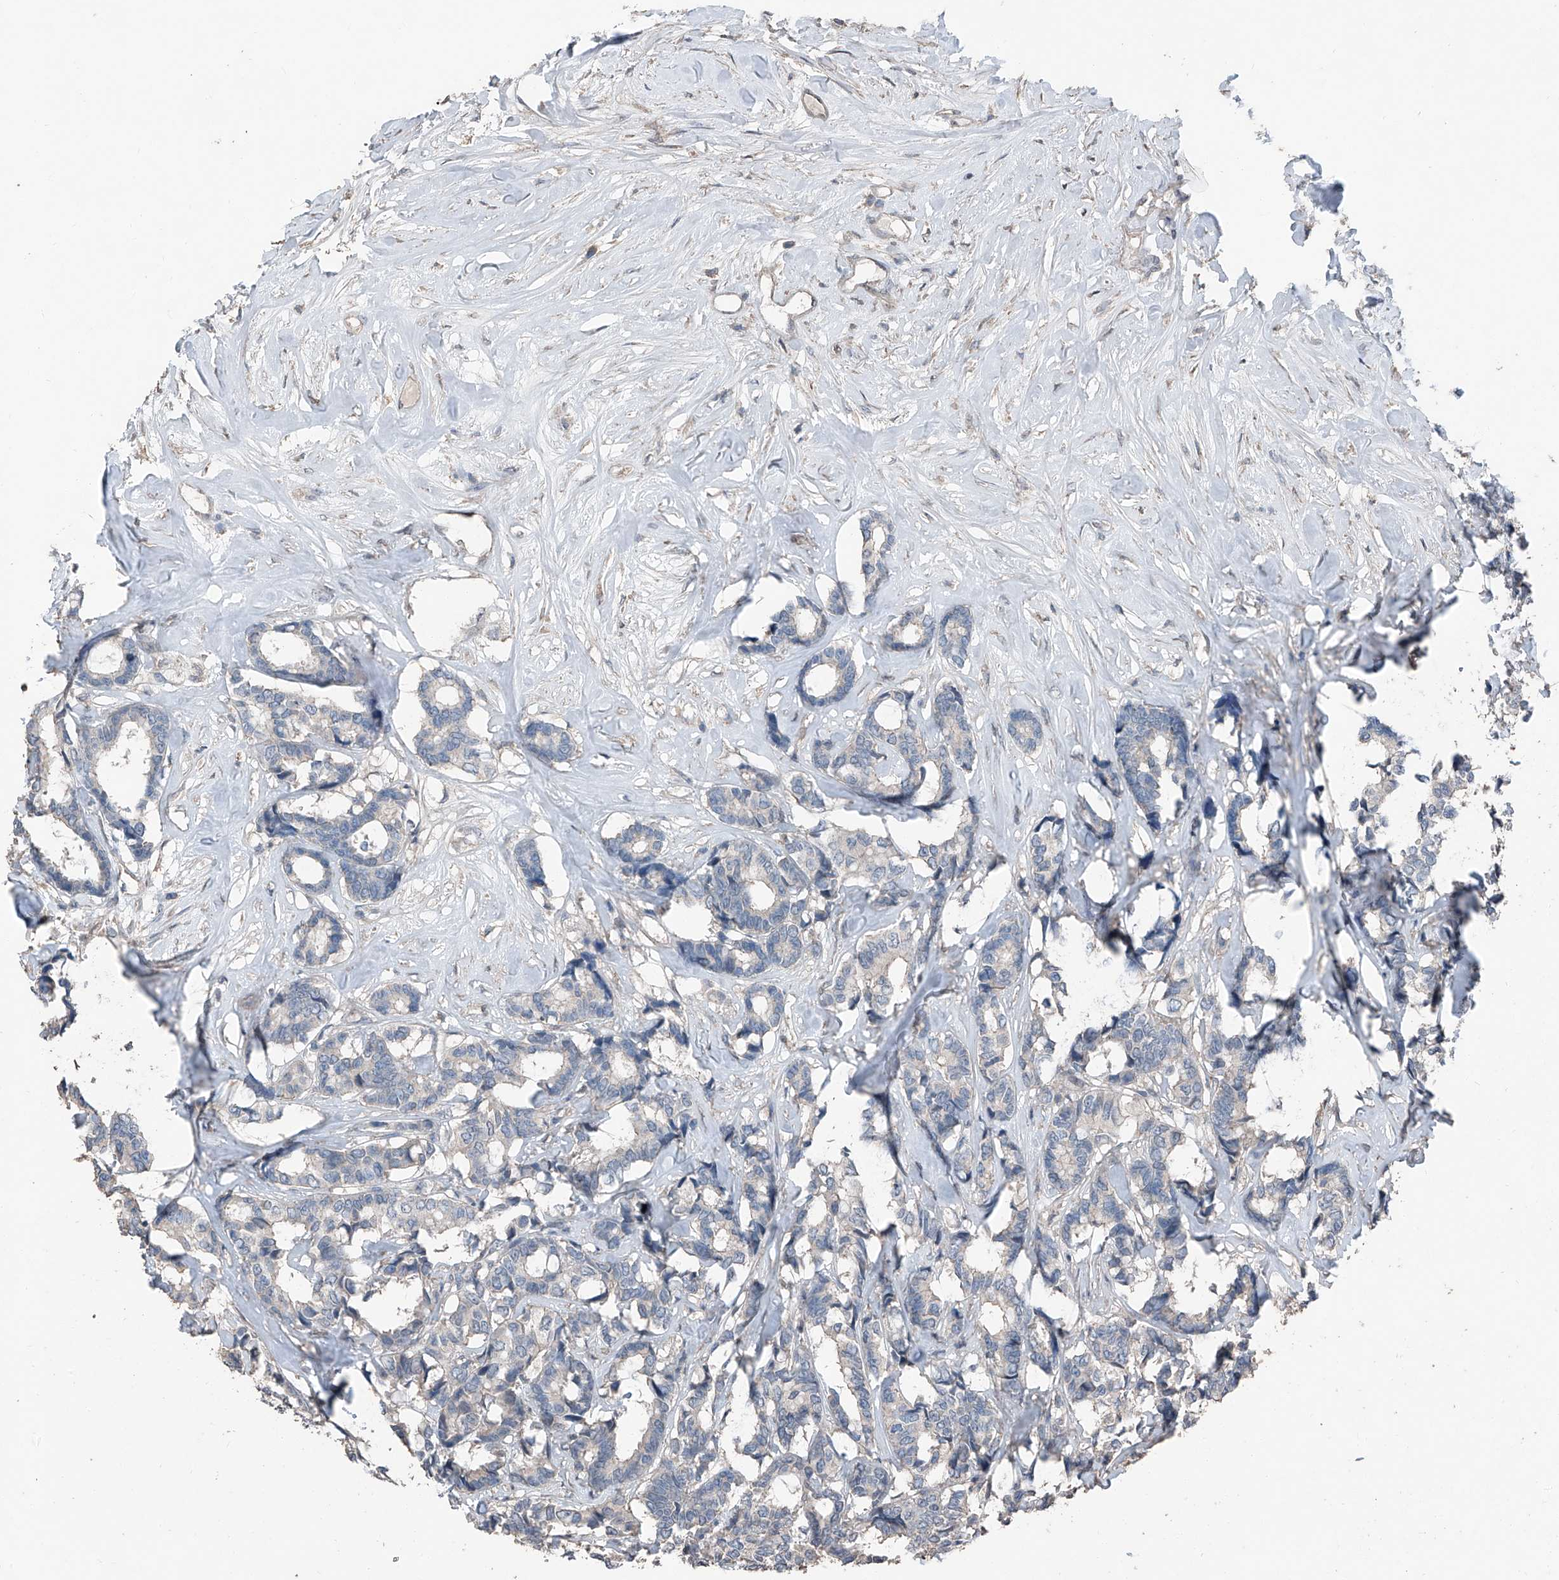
{"staining": {"intensity": "negative", "quantity": "none", "location": "none"}, "tissue": "breast cancer", "cell_type": "Tumor cells", "image_type": "cancer", "snomed": [{"axis": "morphology", "description": "Duct carcinoma"}, {"axis": "topography", "description": "Breast"}], "caption": "IHC of infiltrating ductal carcinoma (breast) exhibits no staining in tumor cells.", "gene": "MAMLD1", "patient": {"sex": "female", "age": 87}}